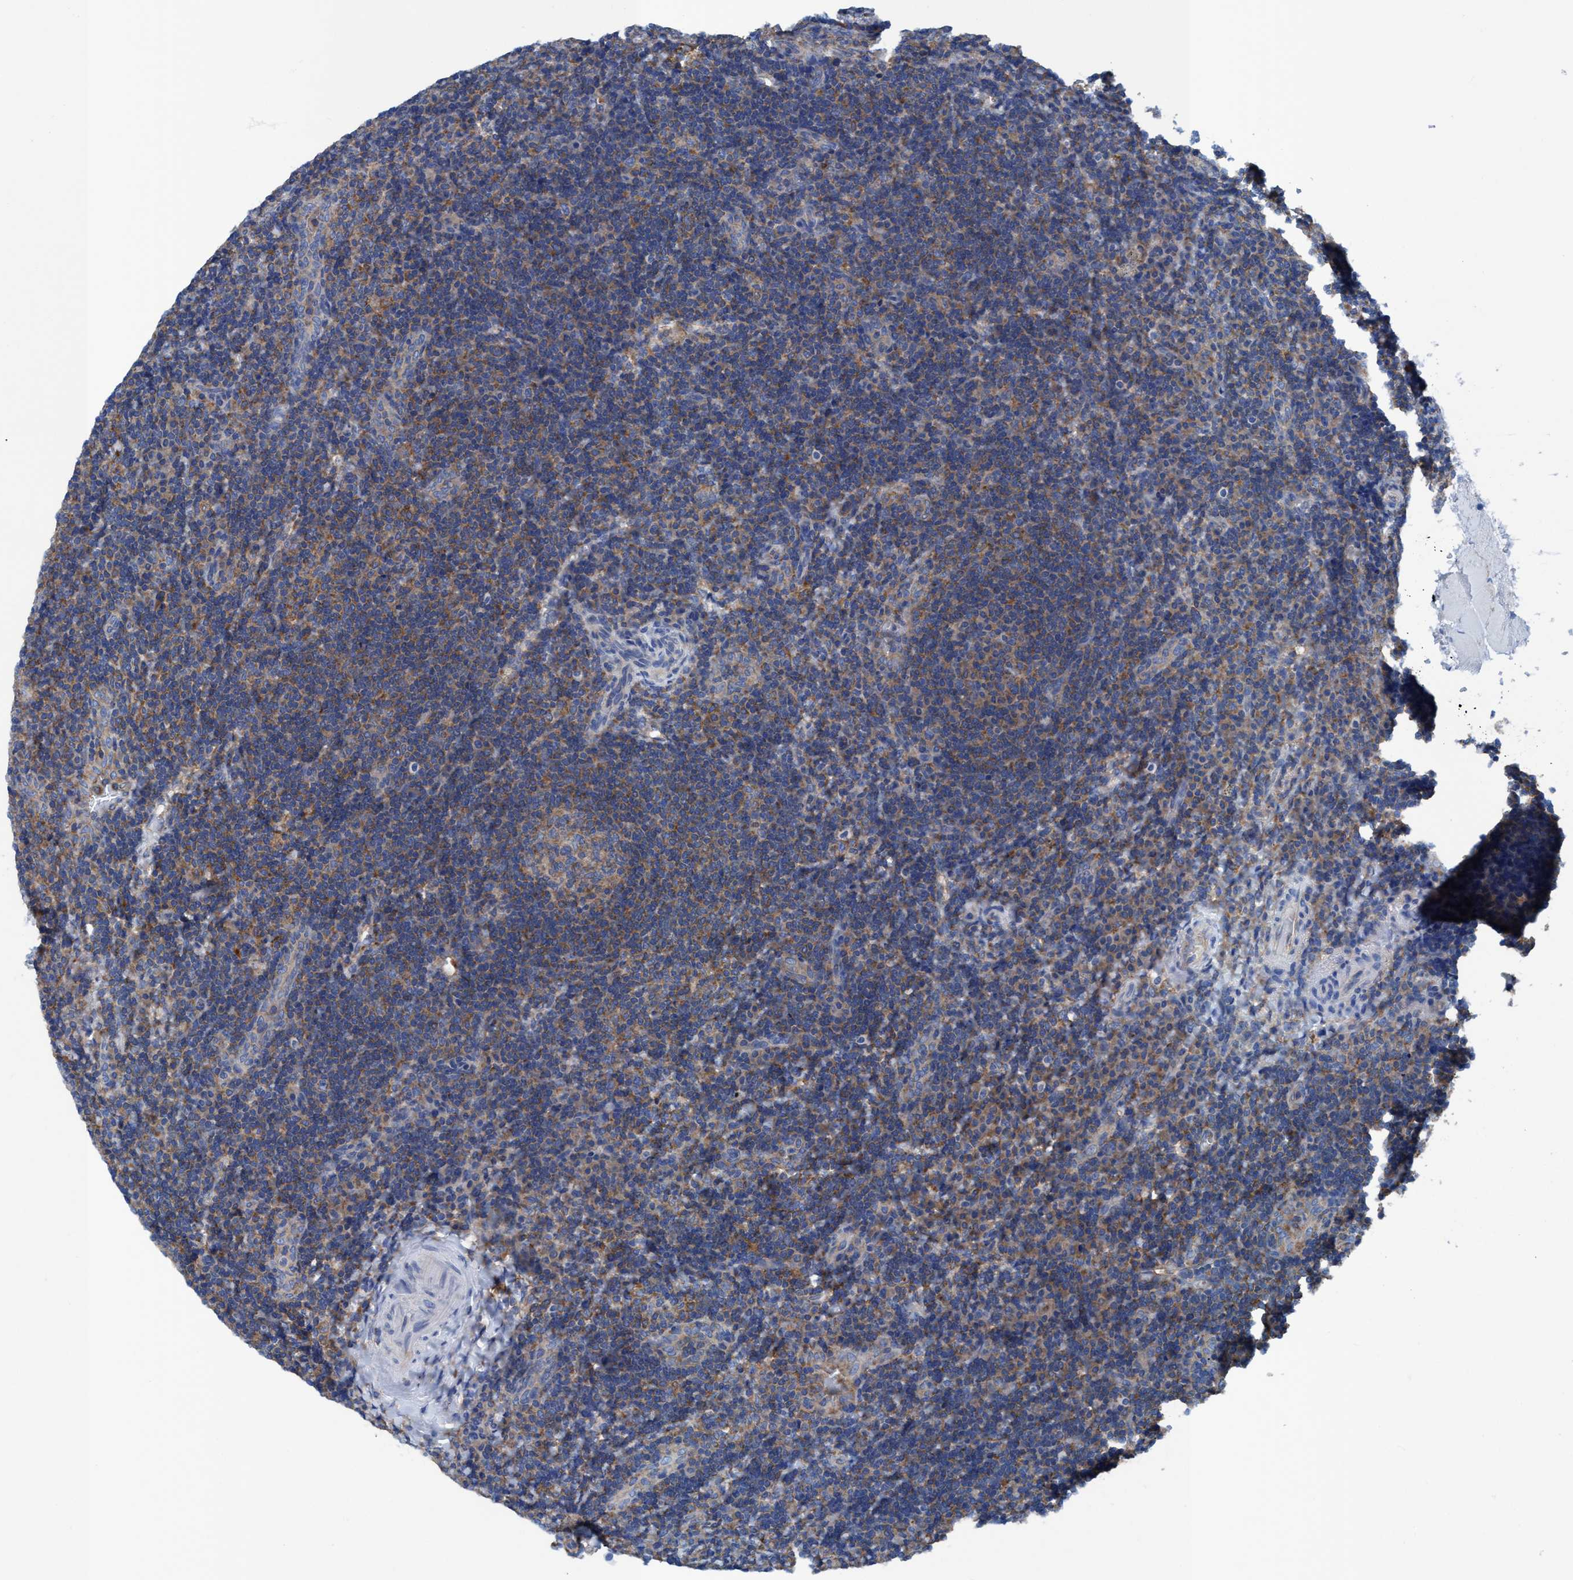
{"staining": {"intensity": "moderate", "quantity": "25%-75%", "location": "cytoplasmic/membranous"}, "tissue": "lymphoma", "cell_type": "Tumor cells", "image_type": "cancer", "snomed": [{"axis": "morphology", "description": "Malignant lymphoma, non-Hodgkin's type, High grade"}, {"axis": "topography", "description": "Tonsil"}], "caption": "About 25%-75% of tumor cells in human high-grade malignant lymphoma, non-Hodgkin's type exhibit moderate cytoplasmic/membranous protein staining as visualized by brown immunohistochemical staining.", "gene": "NMT1", "patient": {"sex": "female", "age": 36}}